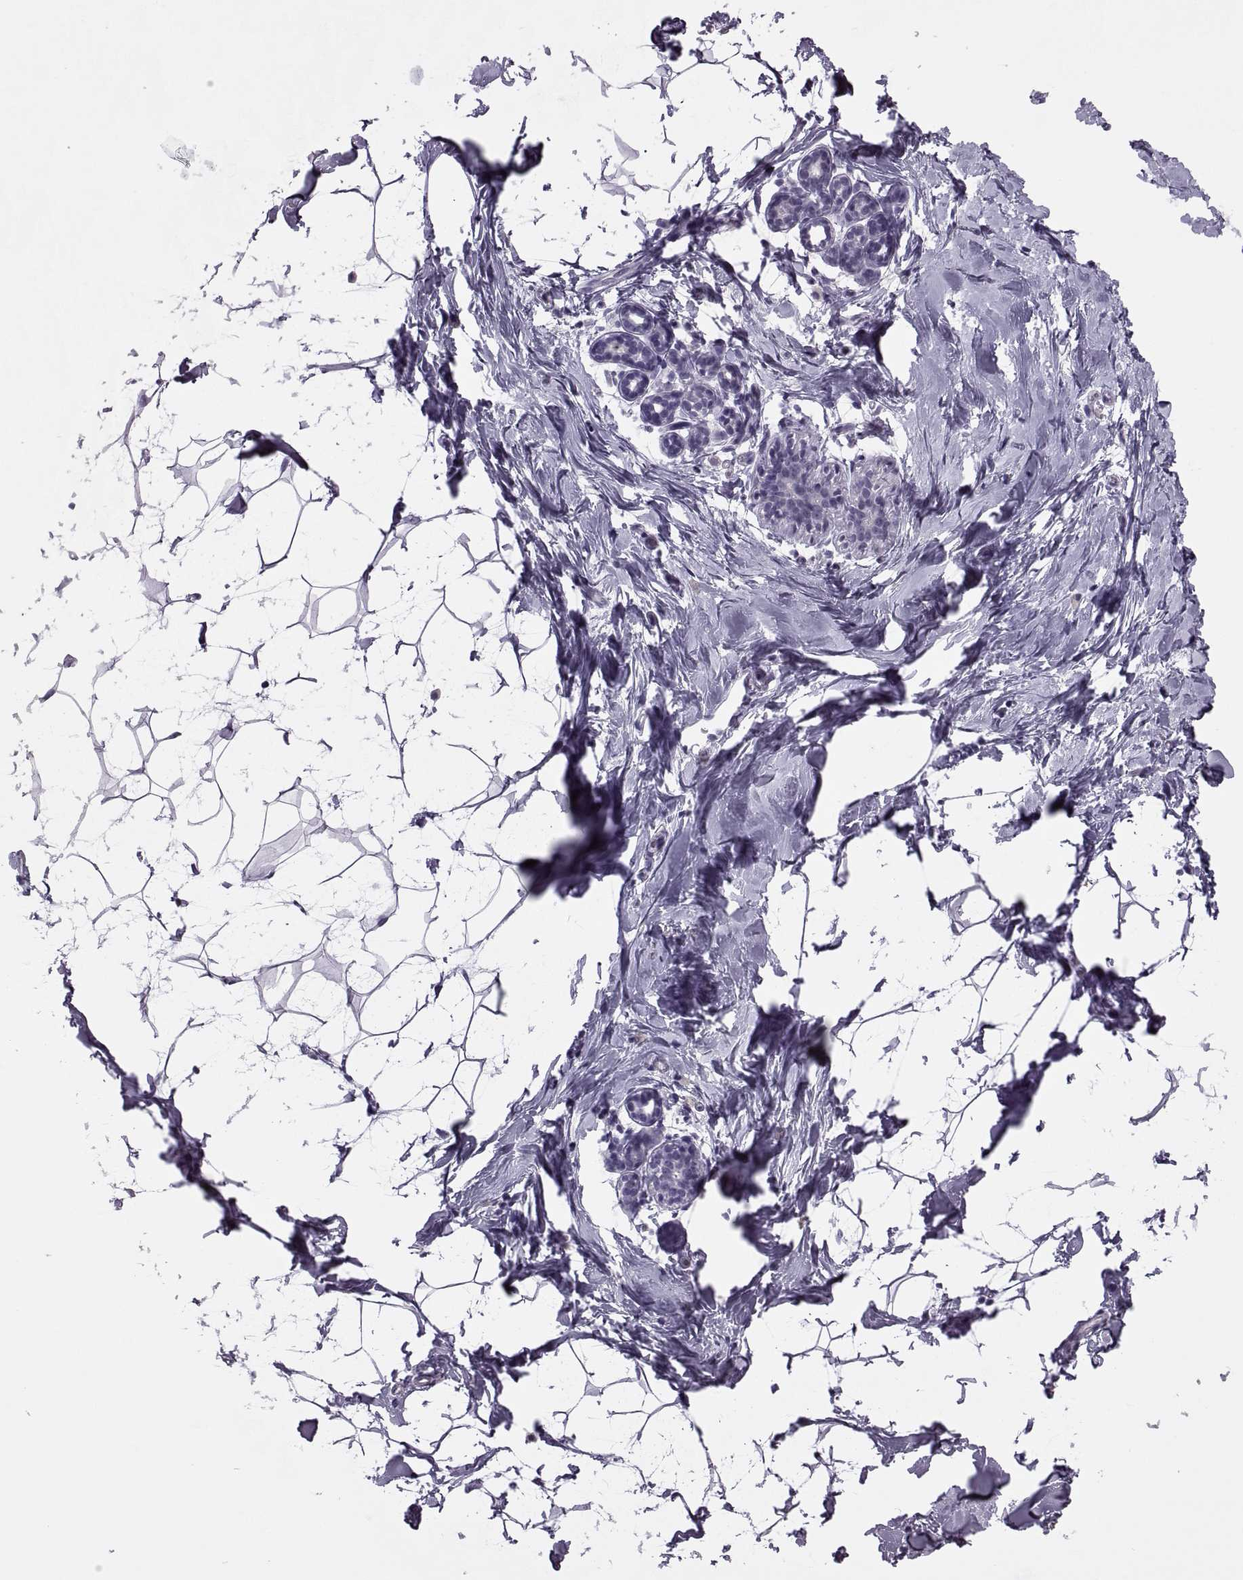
{"staining": {"intensity": "negative", "quantity": "none", "location": "none"}, "tissue": "breast", "cell_type": "Adipocytes", "image_type": "normal", "snomed": [{"axis": "morphology", "description": "Normal tissue, NOS"}, {"axis": "topography", "description": "Breast"}], "caption": "High power microscopy photomicrograph of an IHC histopathology image of unremarkable breast, revealing no significant expression in adipocytes.", "gene": "SYNGR4", "patient": {"sex": "female", "age": 32}}